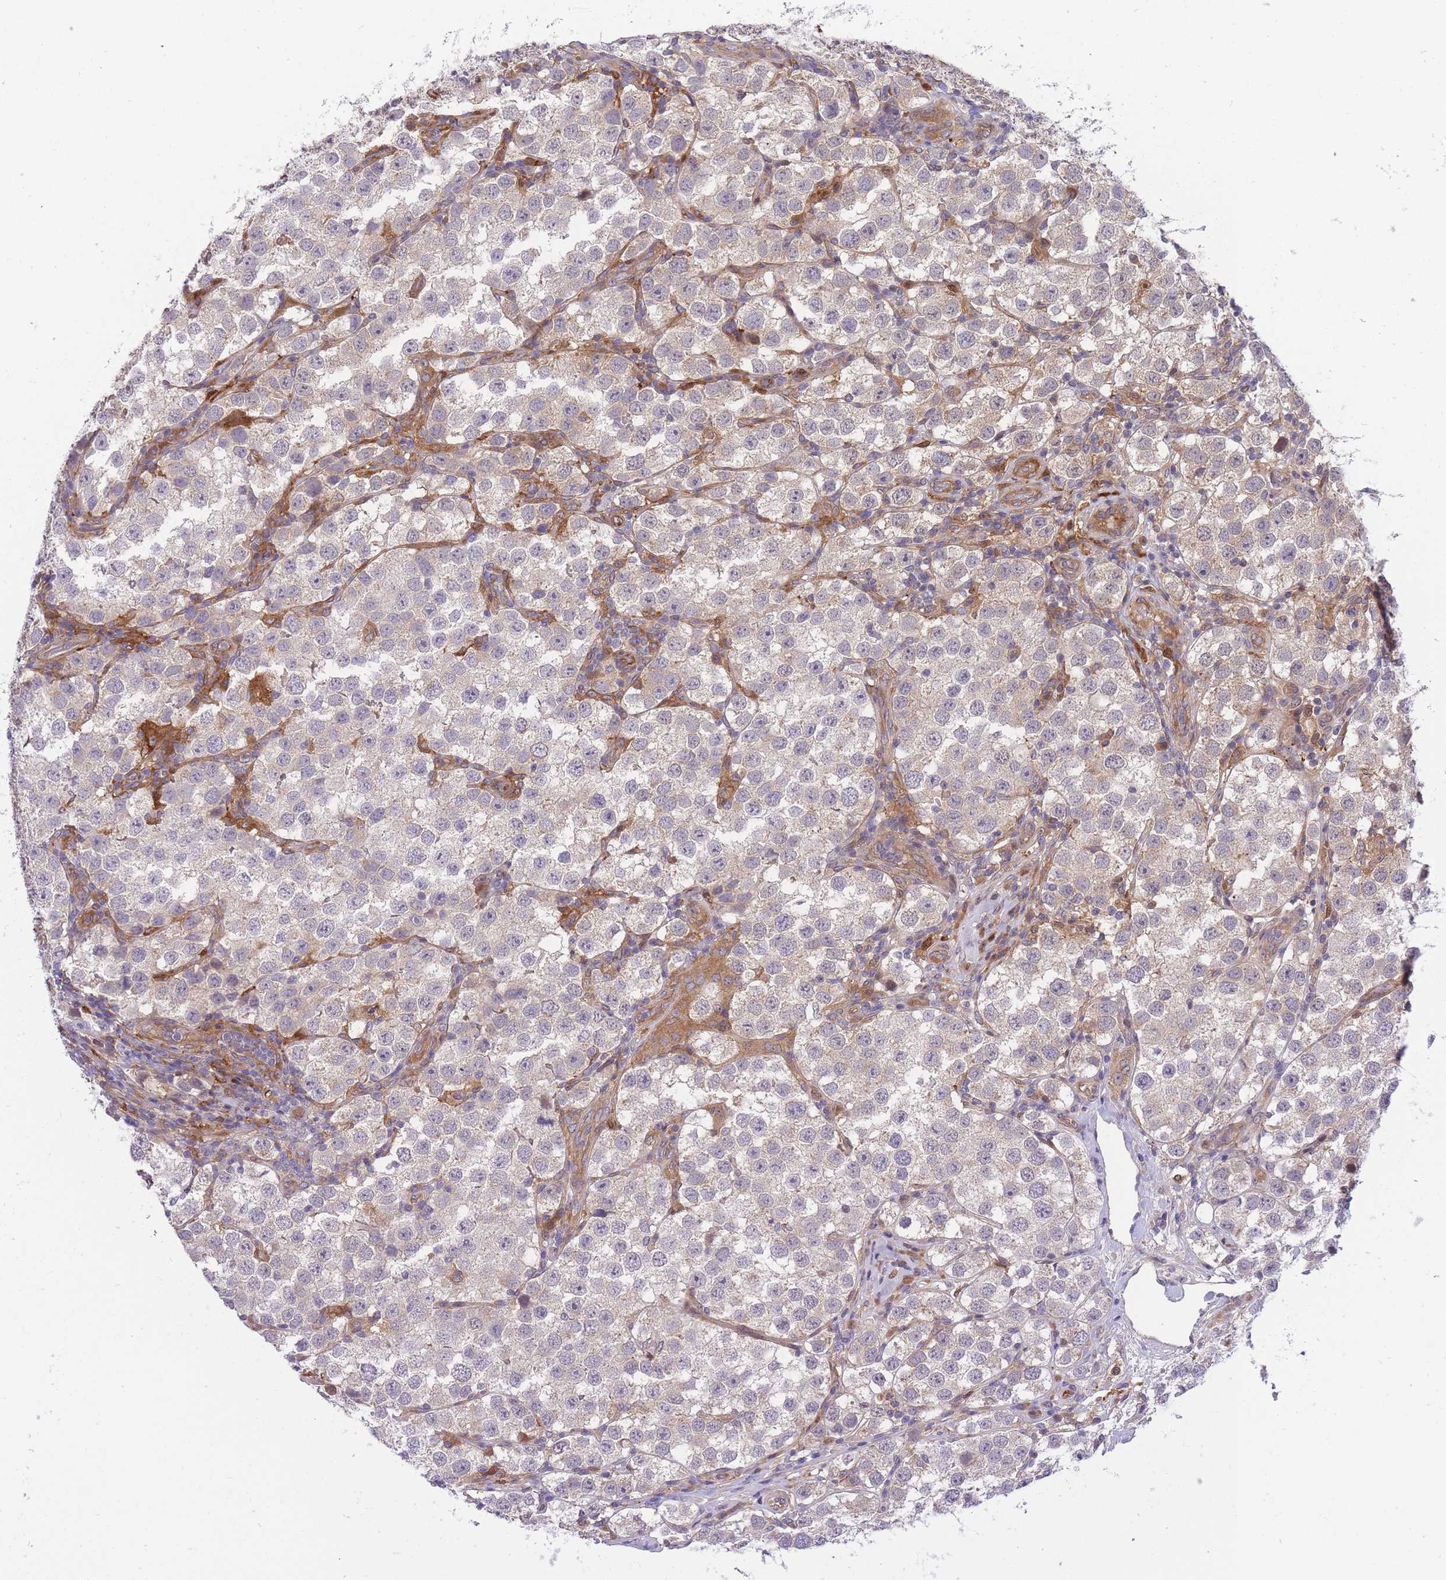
{"staining": {"intensity": "negative", "quantity": "none", "location": "none"}, "tissue": "testis cancer", "cell_type": "Tumor cells", "image_type": "cancer", "snomed": [{"axis": "morphology", "description": "Seminoma, NOS"}, {"axis": "topography", "description": "Testis"}], "caption": "IHC histopathology image of neoplastic tissue: seminoma (testis) stained with DAB (3,3'-diaminobenzidine) exhibits no significant protein expression in tumor cells.", "gene": "CRYGN", "patient": {"sex": "male", "age": 37}}